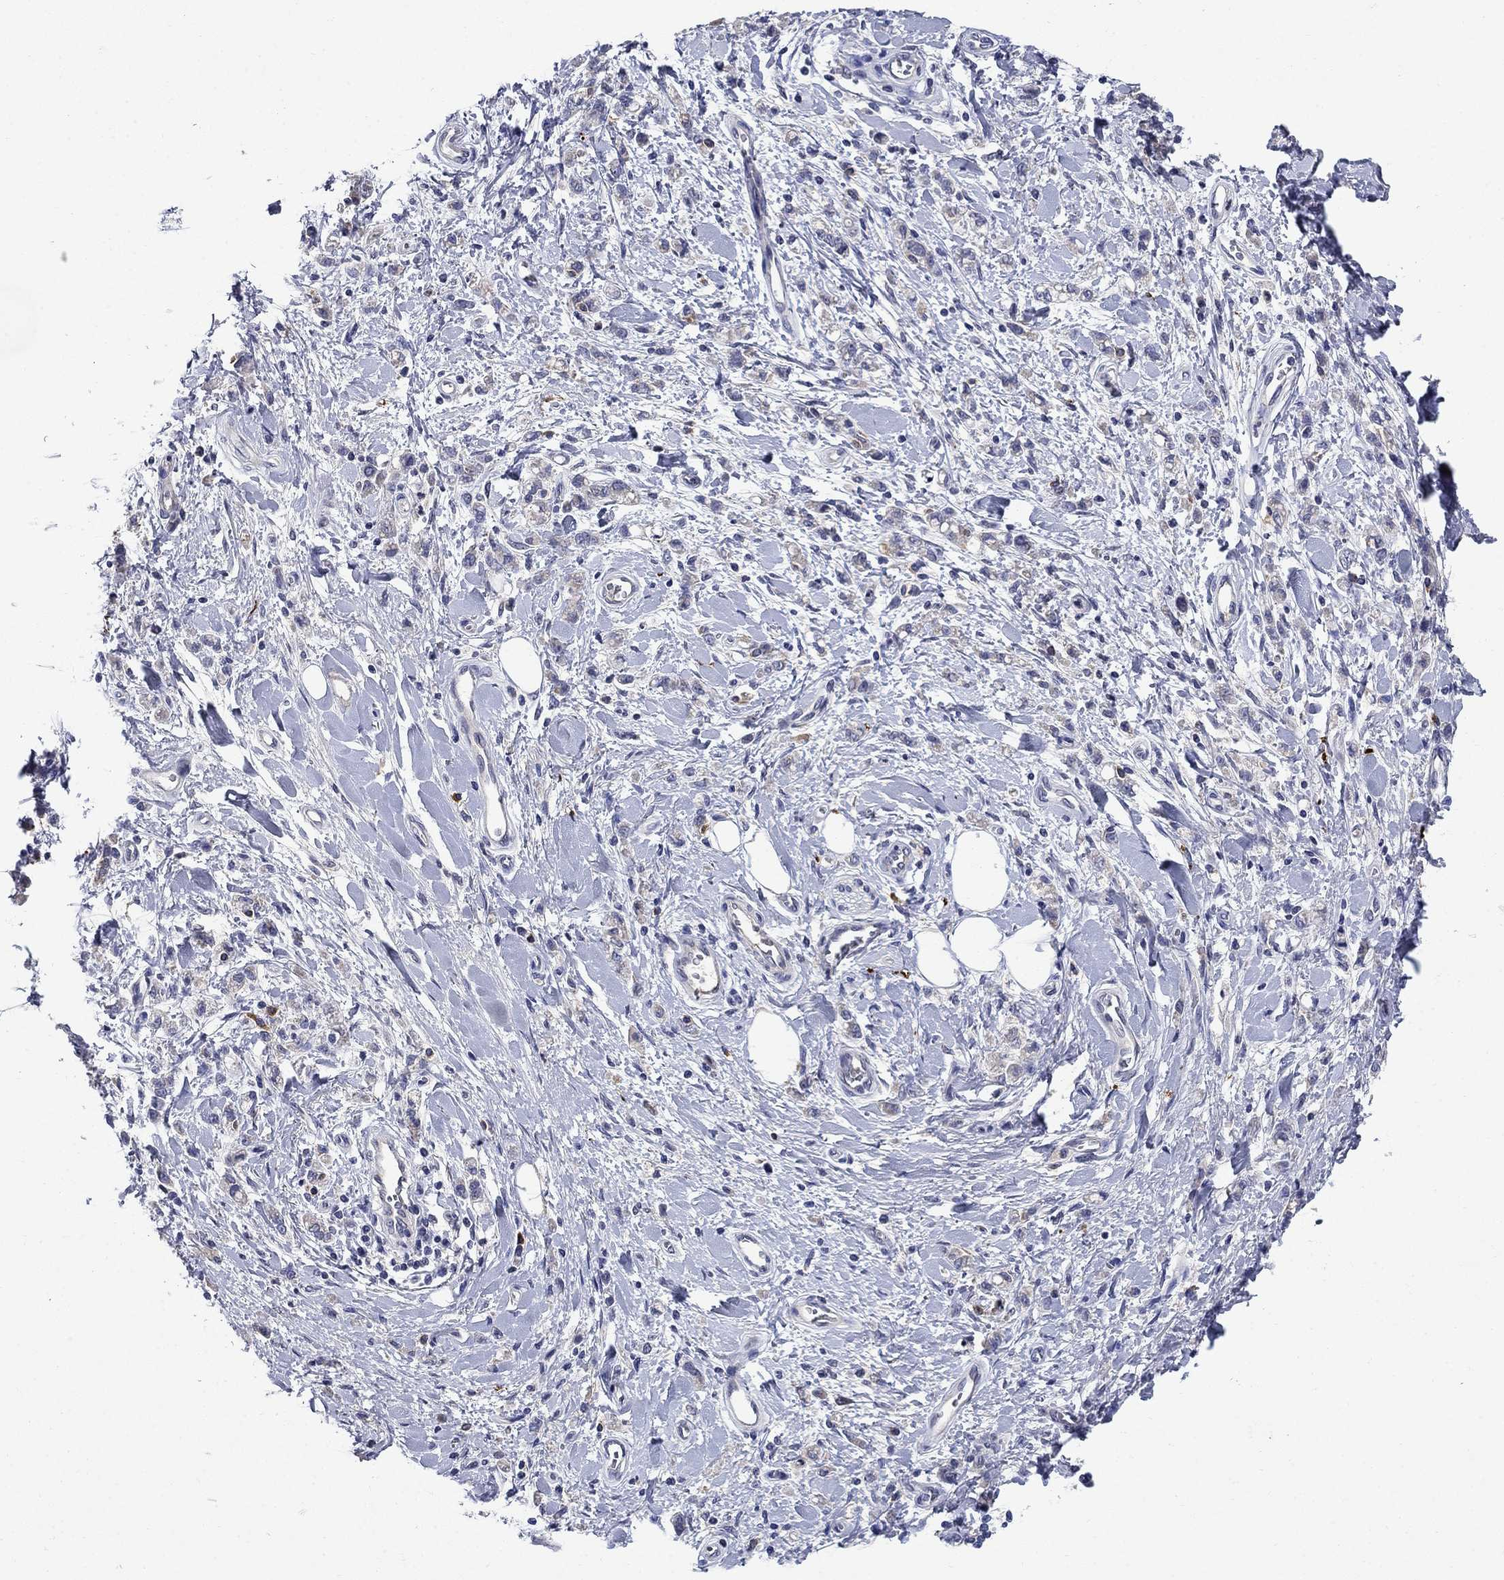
{"staining": {"intensity": "negative", "quantity": "none", "location": "none"}, "tissue": "stomach cancer", "cell_type": "Tumor cells", "image_type": "cancer", "snomed": [{"axis": "morphology", "description": "Adenocarcinoma, NOS"}, {"axis": "topography", "description": "Stomach"}], "caption": "High magnification brightfield microscopy of stomach cancer stained with DAB (brown) and counterstained with hematoxylin (blue): tumor cells show no significant positivity.", "gene": "STAB2", "patient": {"sex": "male", "age": 77}}